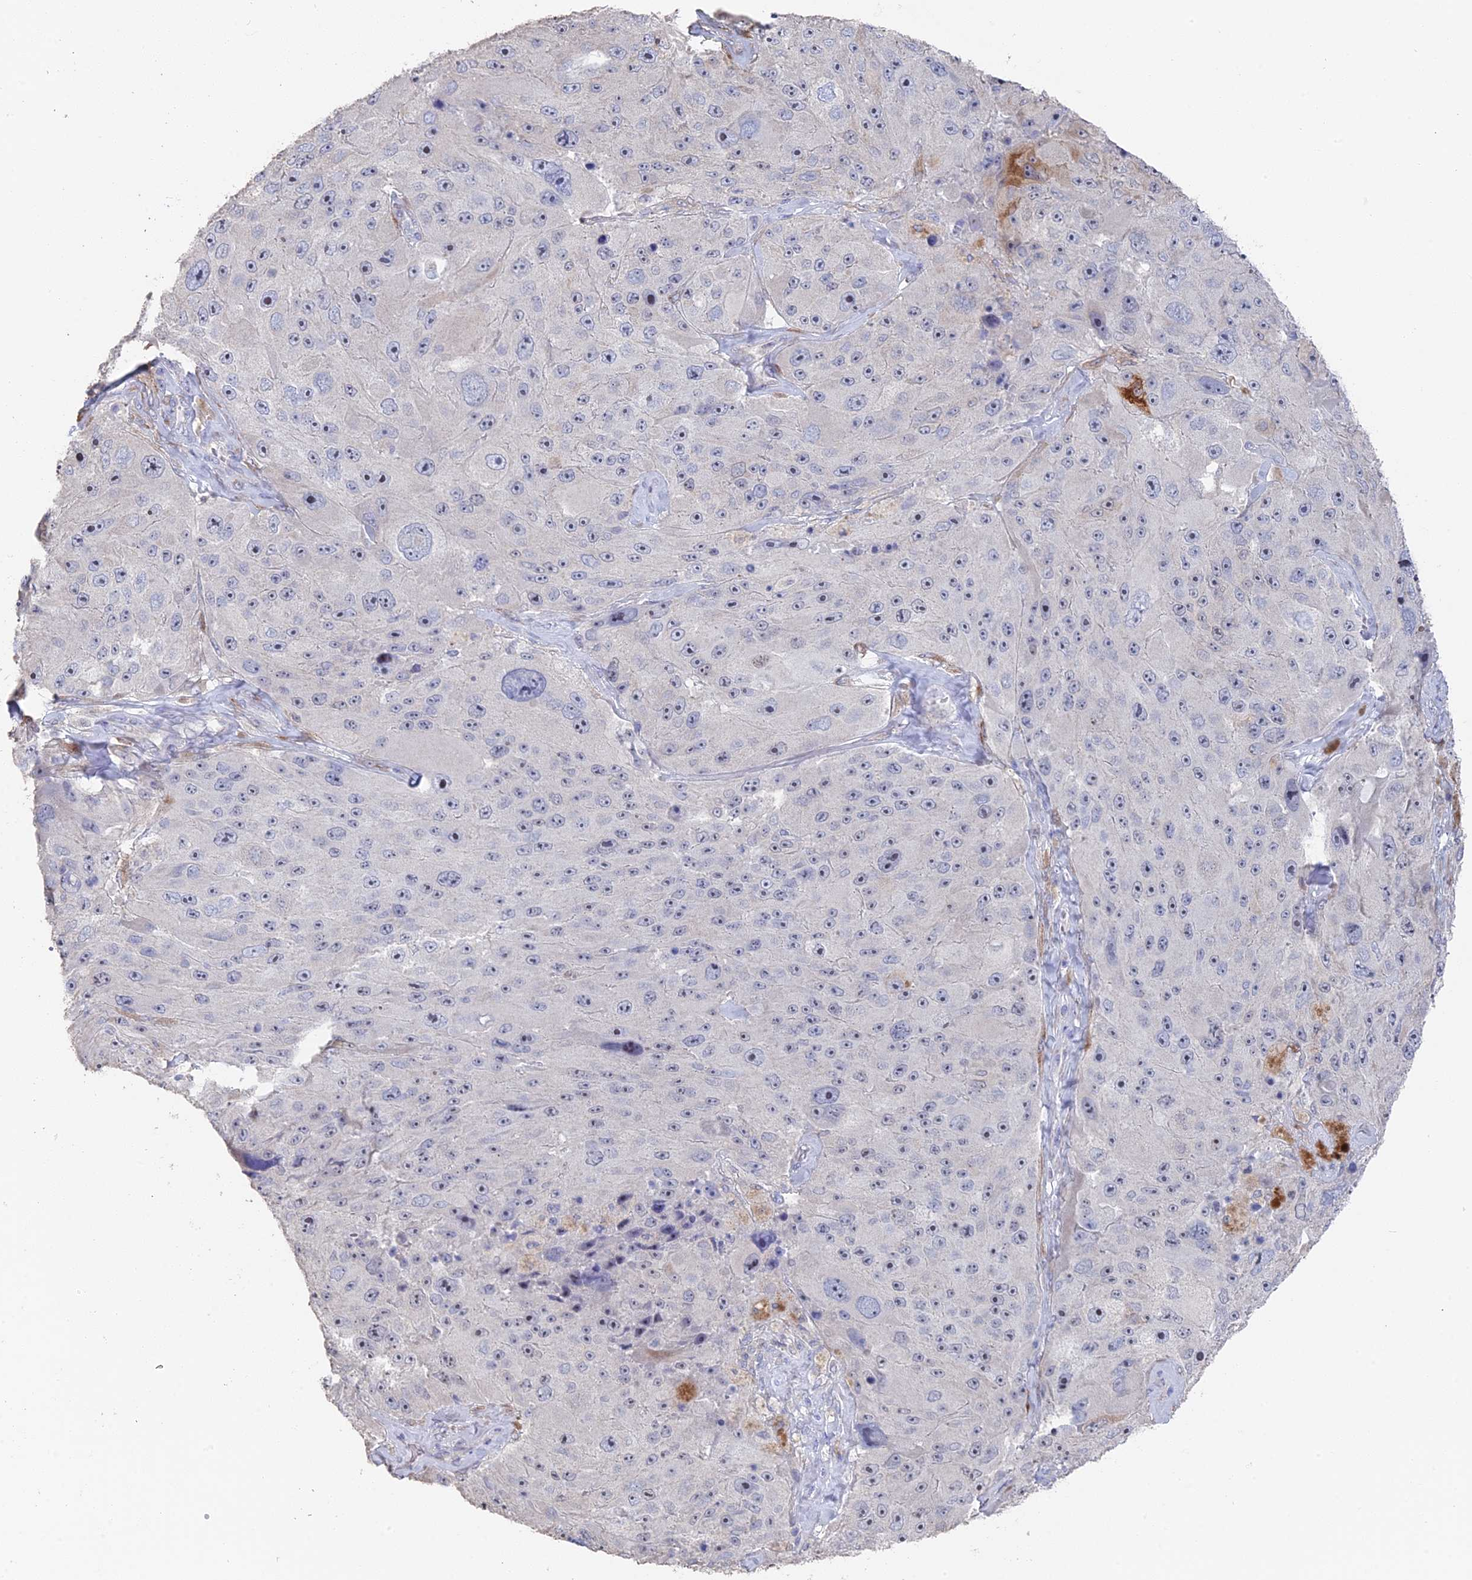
{"staining": {"intensity": "moderate", "quantity": "<25%", "location": "nuclear"}, "tissue": "melanoma", "cell_type": "Tumor cells", "image_type": "cancer", "snomed": [{"axis": "morphology", "description": "Malignant melanoma, Metastatic site"}, {"axis": "topography", "description": "Lymph node"}], "caption": "IHC of human malignant melanoma (metastatic site) exhibits low levels of moderate nuclear expression in about <25% of tumor cells.", "gene": "SEMG2", "patient": {"sex": "male", "age": 62}}